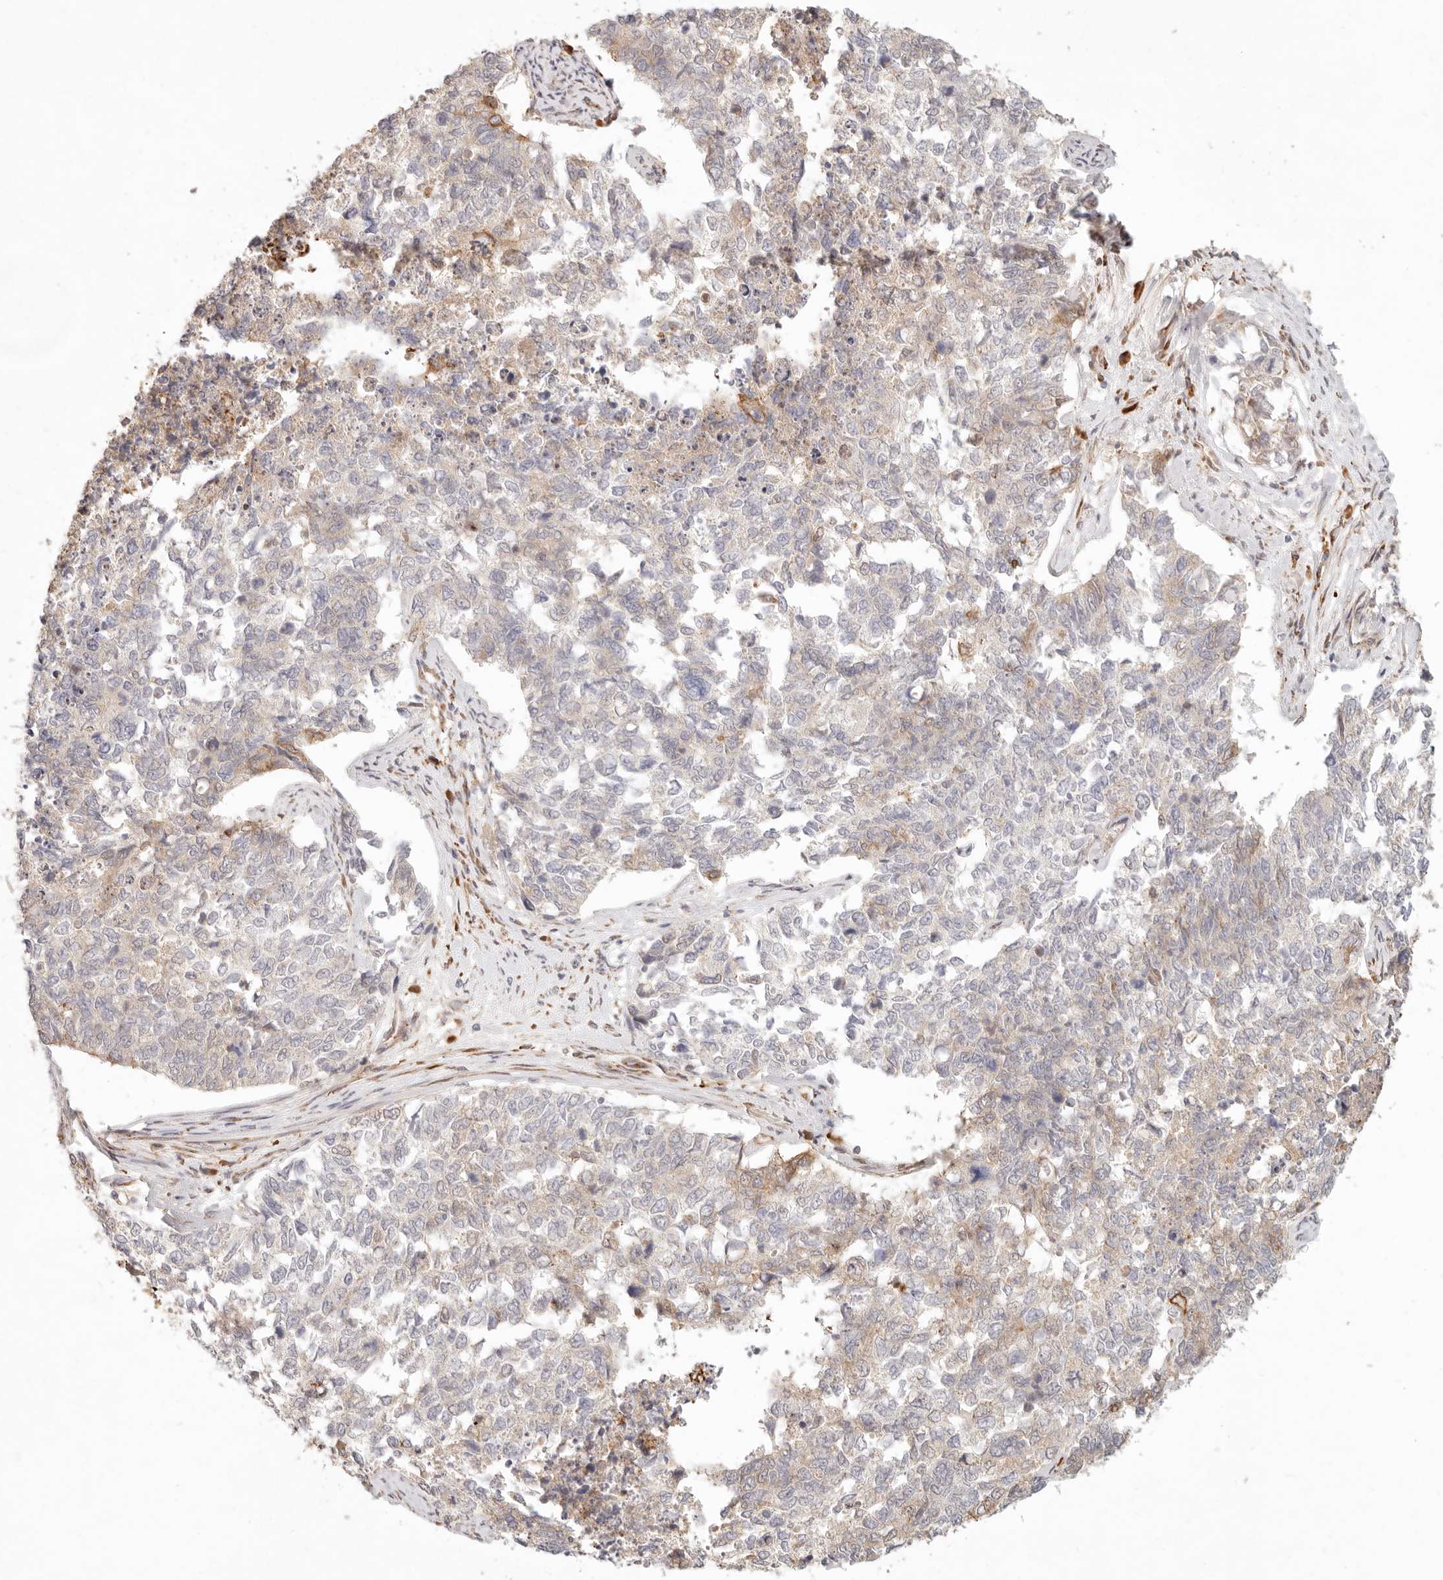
{"staining": {"intensity": "negative", "quantity": "none", "location": "none"}, "tissue": "cervical cancer", "cell_type": "Tumor cells", "image_type": "cancer", "snomed": [{"axis": "morphology", "description": "Squamous cell carcinoma, NOS"}, {"axis": "topography", "description": "Cervix"}], "caption": "A high-resolution photomicrograph shows IHC staining of cervical cancer (squamous cell carcinoma), which exhibits no significant positivity in tumor cells.", "gene": "C1orf127", "patient": {"sex": "female", "age": 63}}